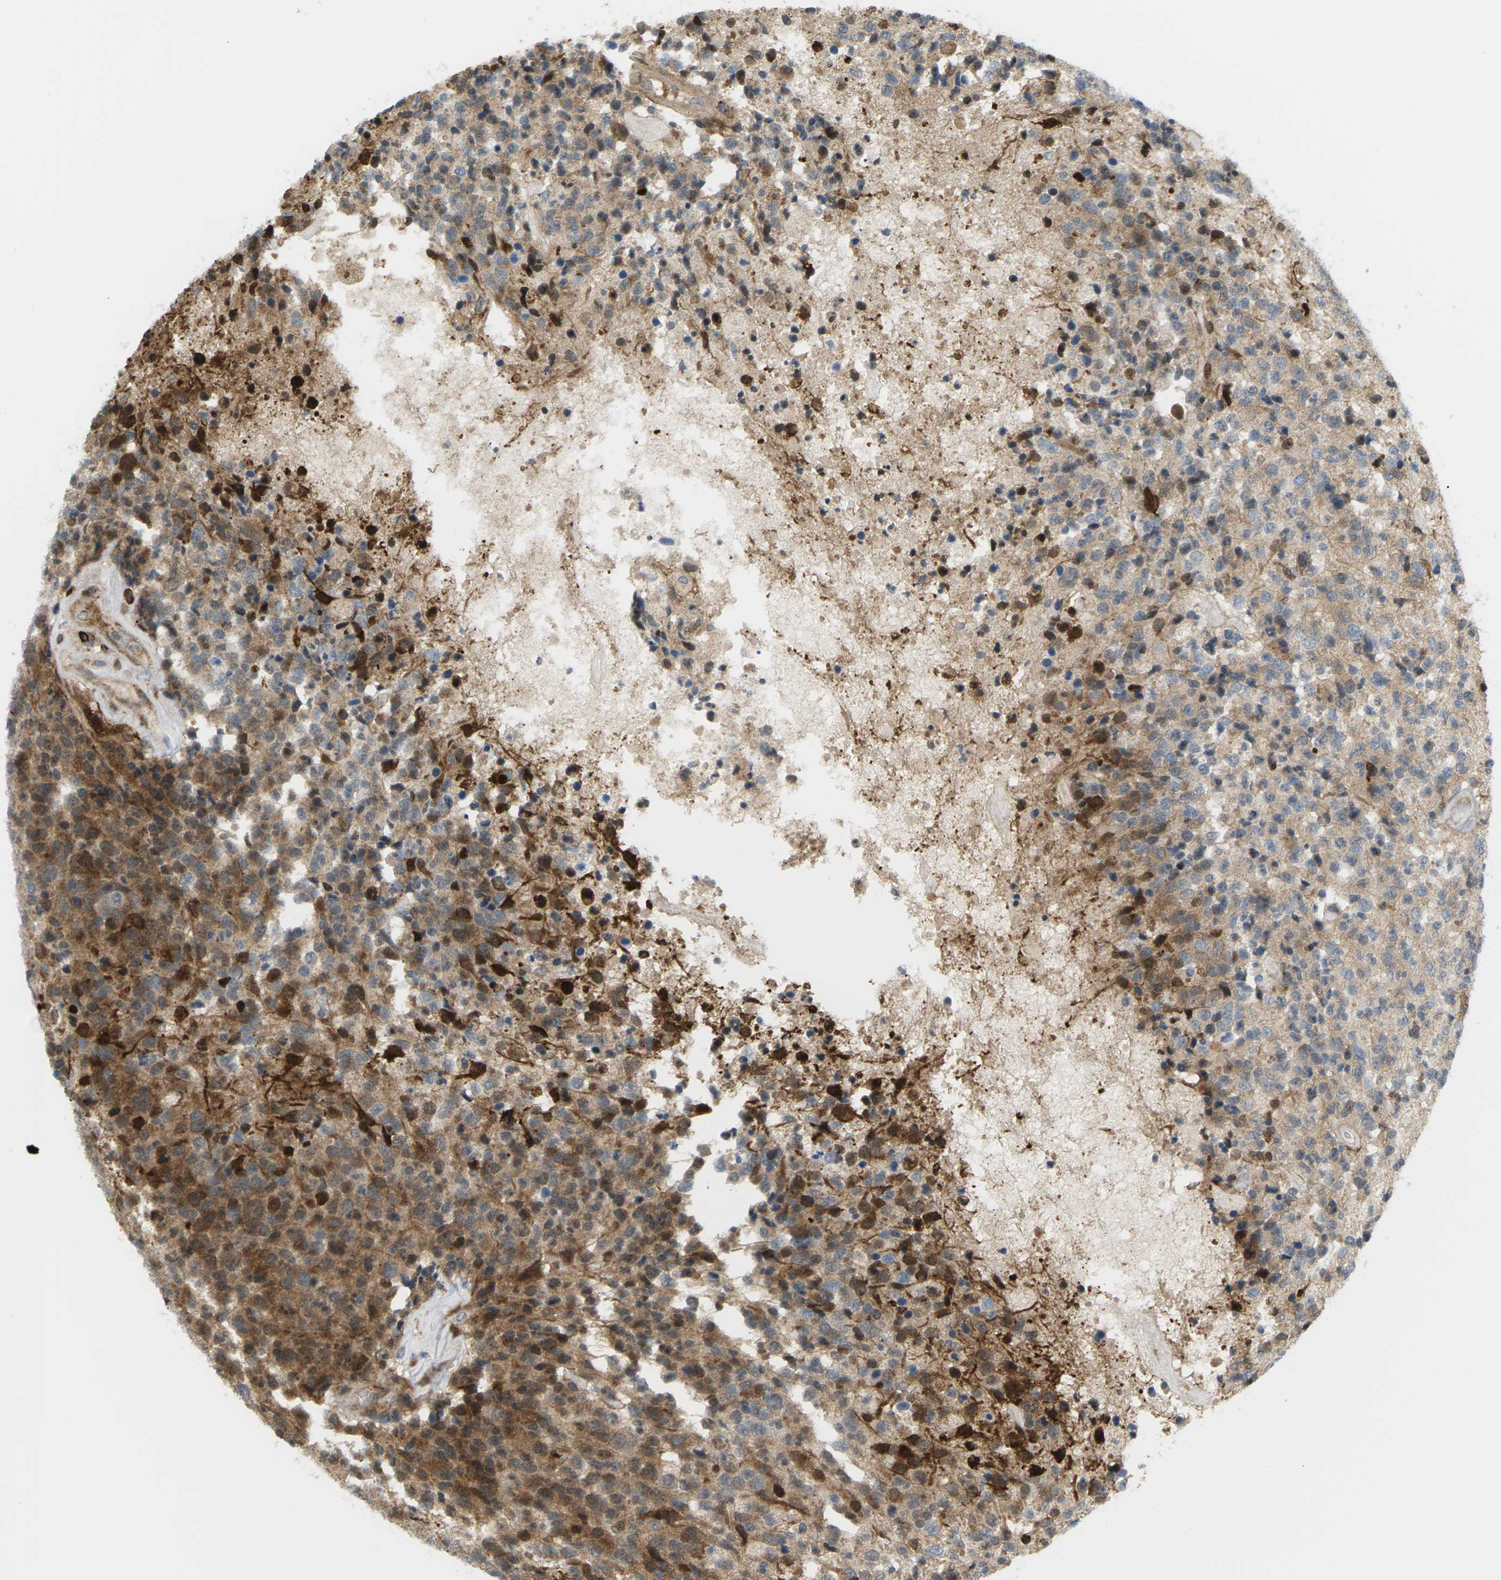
{"staining": {"intensity": "moderate", "quantity": ">75%", "location": "cytoplasmic/membranous"}, "tissue": "glioma", "cell_type": "Tumor cells", "image_type": "cancer", "snomed": [{"axis": "morphology", "description": "Glioma, malignant, High grade"}, {"axis": "topography", "description": "pancreas cauda"}], "caption": "A photomicrograph showing moderate cytoplasmic/membranous positivity in approximately >75% of tumor cells in glioma, as visualized by brown immunohistochemical staining.", "gene": "ROBO1", "patient": {"sex": "male", "age": 60}}